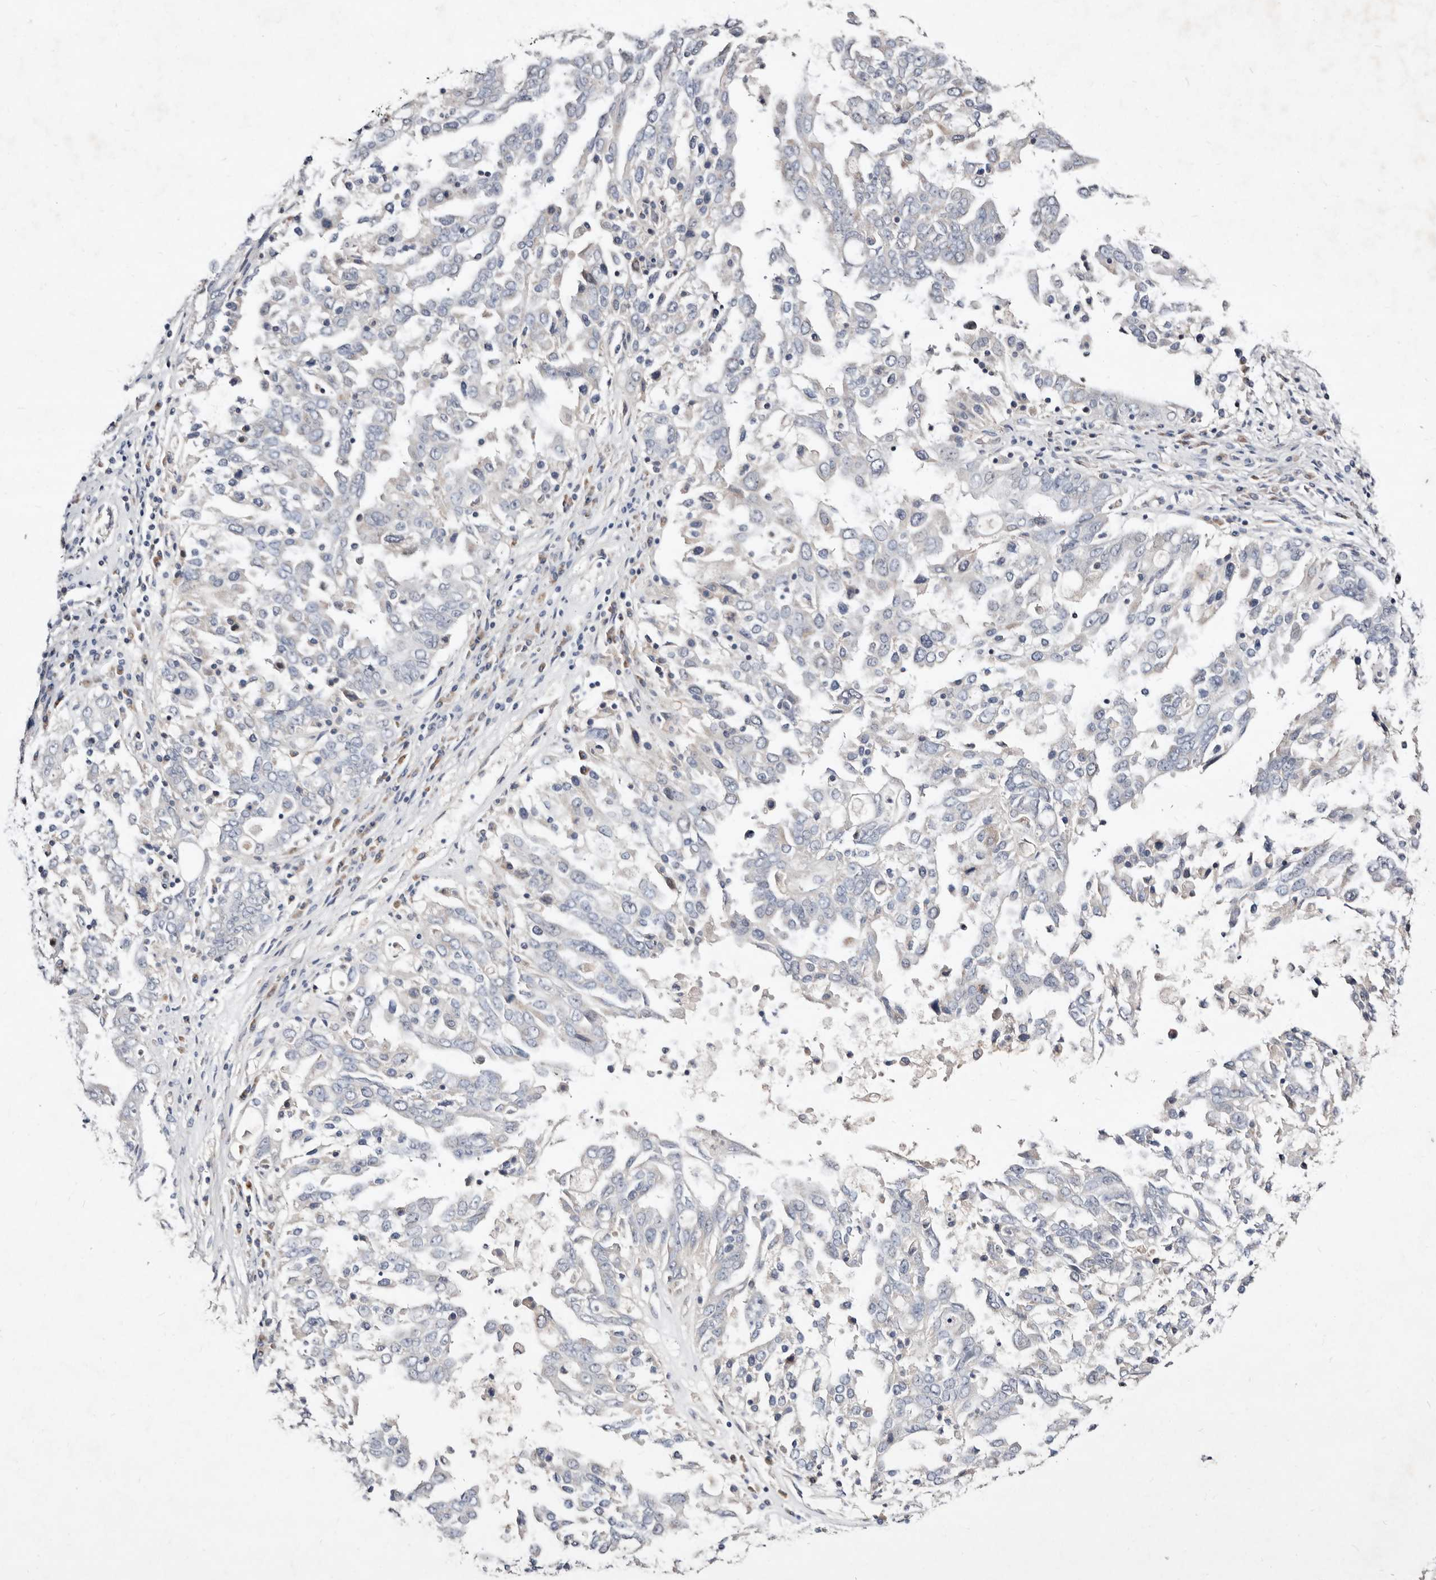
{"staining": {"intensity": "negative", "quantity": "none", "location": "none"}, "tissue": "ovarian cancer", "cell_type": "Tumor cells", "image_type": "cancer", "snomed": [{"axis": "morphology", "description": "Carcinoma, endometroid"}, {"axis": "topography", "description": "Ovary"}], "caption": "A histopathology image of human ovarian cancer is negative for staining in tumor cells. The staining was performed using DAB (3,3'-diaminobenzidine) to visualize the protein expression in brown, while the nuclei were stained in blue with hematoxylin (Magnification: 20x).", "gene": "SLC25A20", "patient": {"sex": "female", "age": 62}}